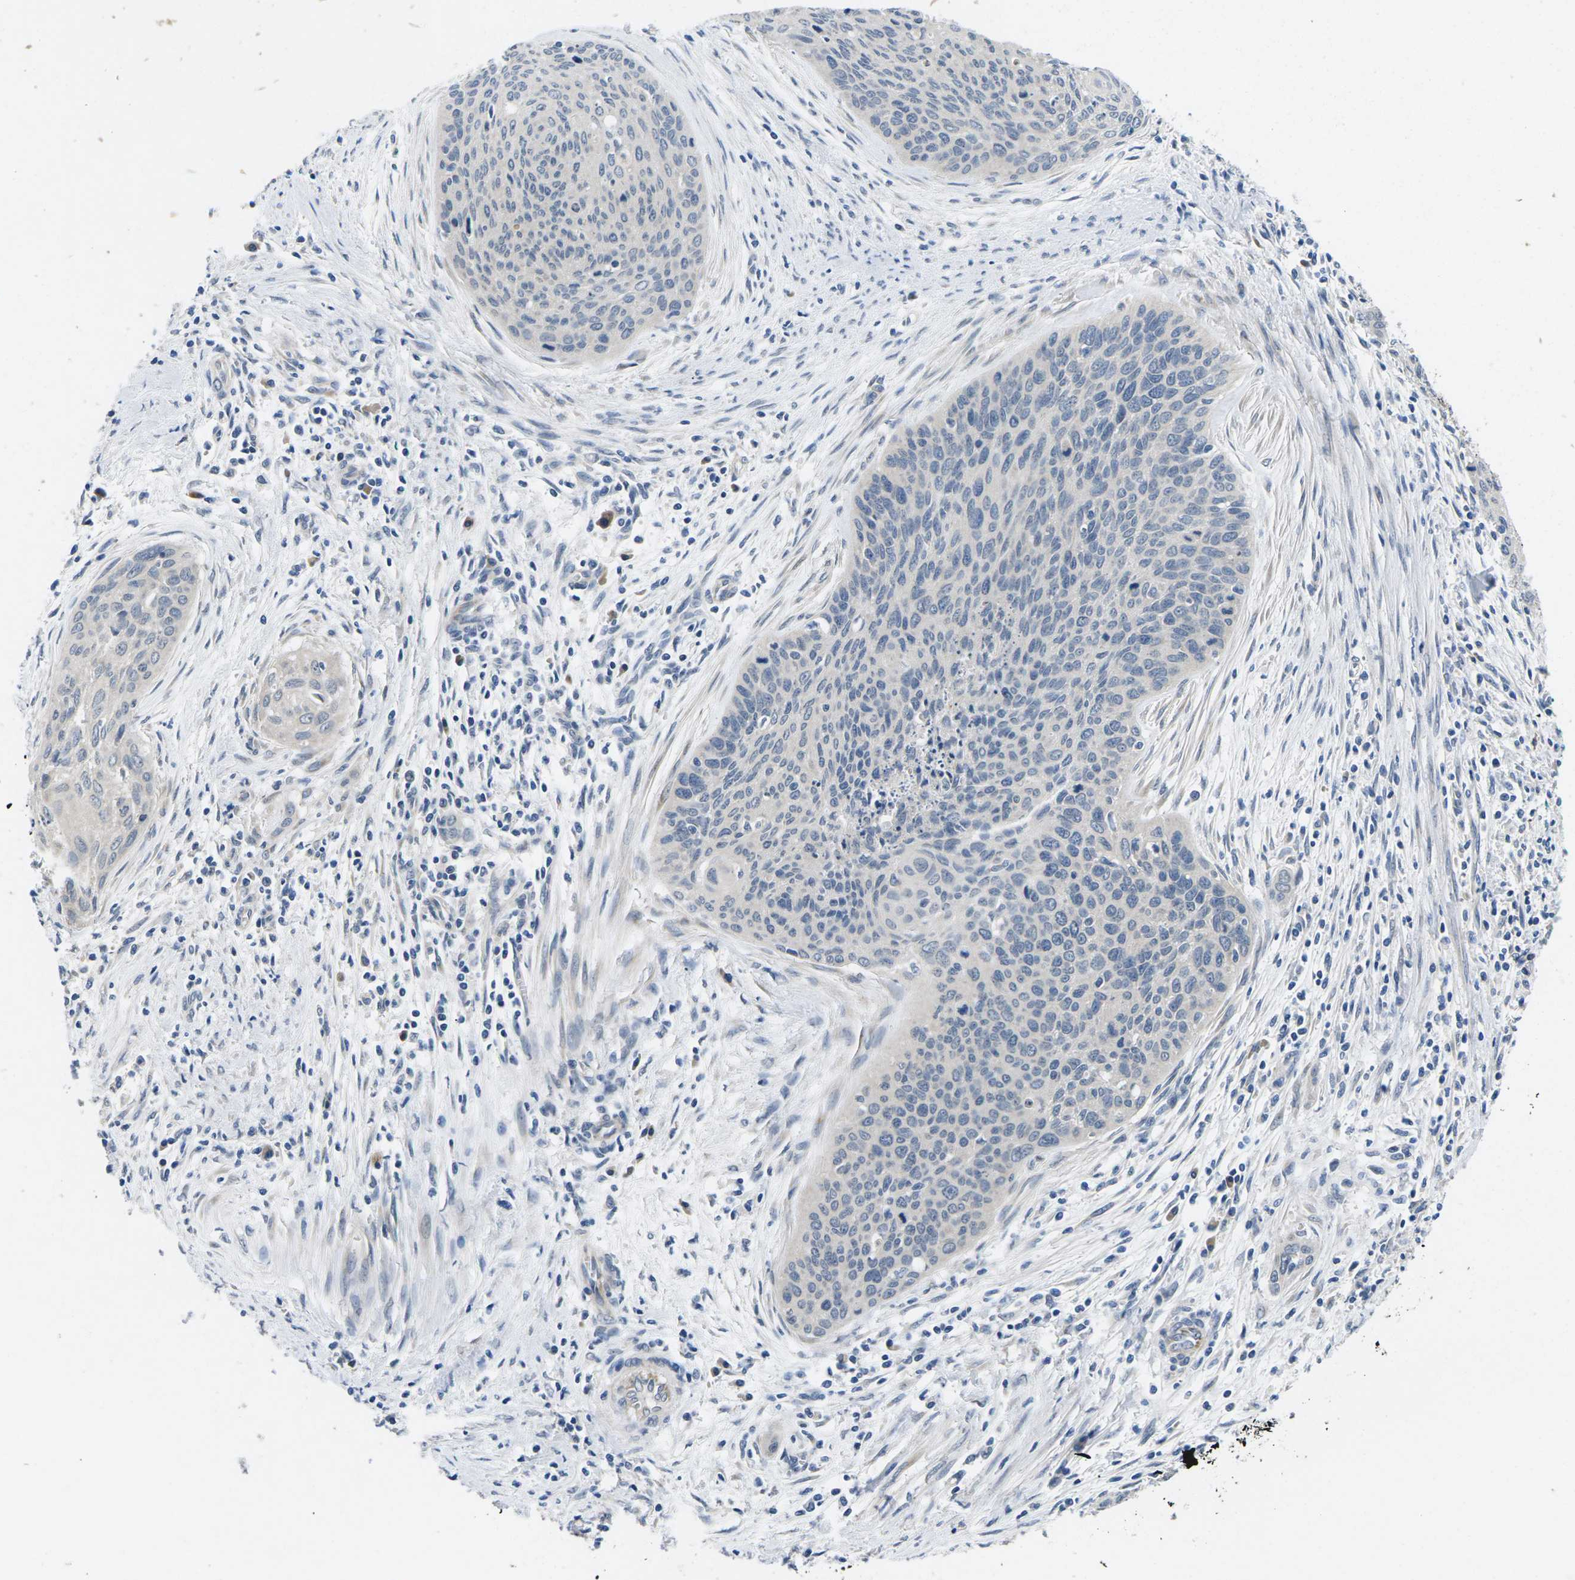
{"staining": {"intensity": "negative", "quantity": "none", "location": "none"}, "tissue": "cervical cancer", "cell_type": "Tumor cells", "image_type": "cancer", "snomed": [{"axis": "morphology", "description": "Squamous cell carcinoma, NOS"}, {"axis": "topography", "description": "Cervix"}], "caption": "There is no significant expression in tumor cells of squamous cell carcinoma (cervical). (DAB IHC visualized using brightfield microscopy, high magnification).", "gene": "ERGIC3", "patient": {"sex": "female", "age": 55}}